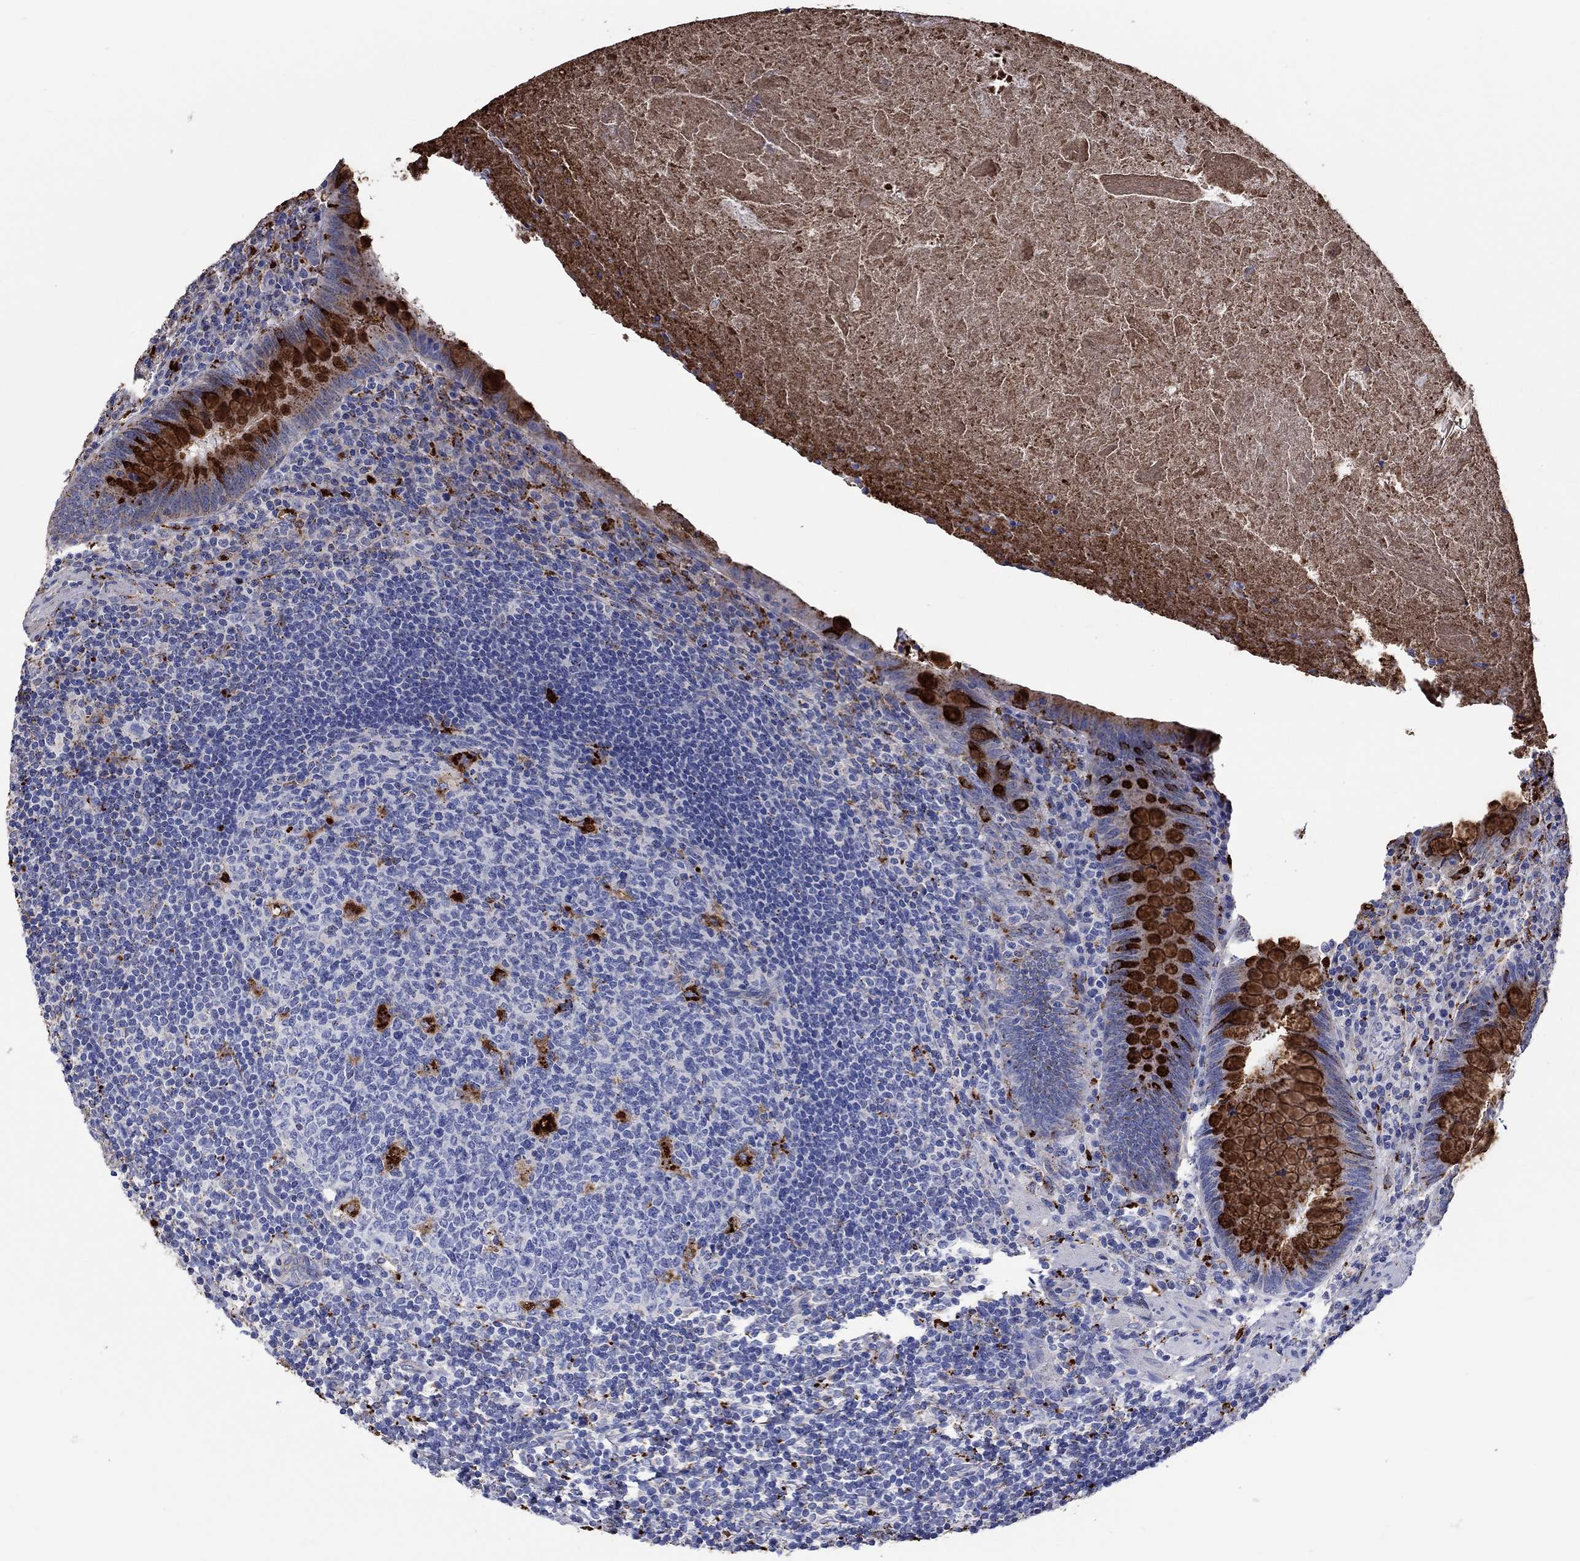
{"staining": {"intensity": "strong", "quantity": "25%-75%", "location": "cytoplasmic/membranous"}, "tissue": "appendix", "cell_type": "Glandular cells", "image_type": "normal", "snomed": [{"axis": "morphology", "description": "Normal tissue, NOS"}, {"axis": "topography", "description": "Appendix"}], "caption": "High-power microscopy captured an immunohistochemistry (IHC) histopathology image of benign appendix, revealing strong cytoplasmic/membranous staining in approximately 25%-75% of glandular cells. (IHC, brightfield microscopy, high magnification).", "gene": "CTSB", "patient": {"sex": "male", "age": 47}}